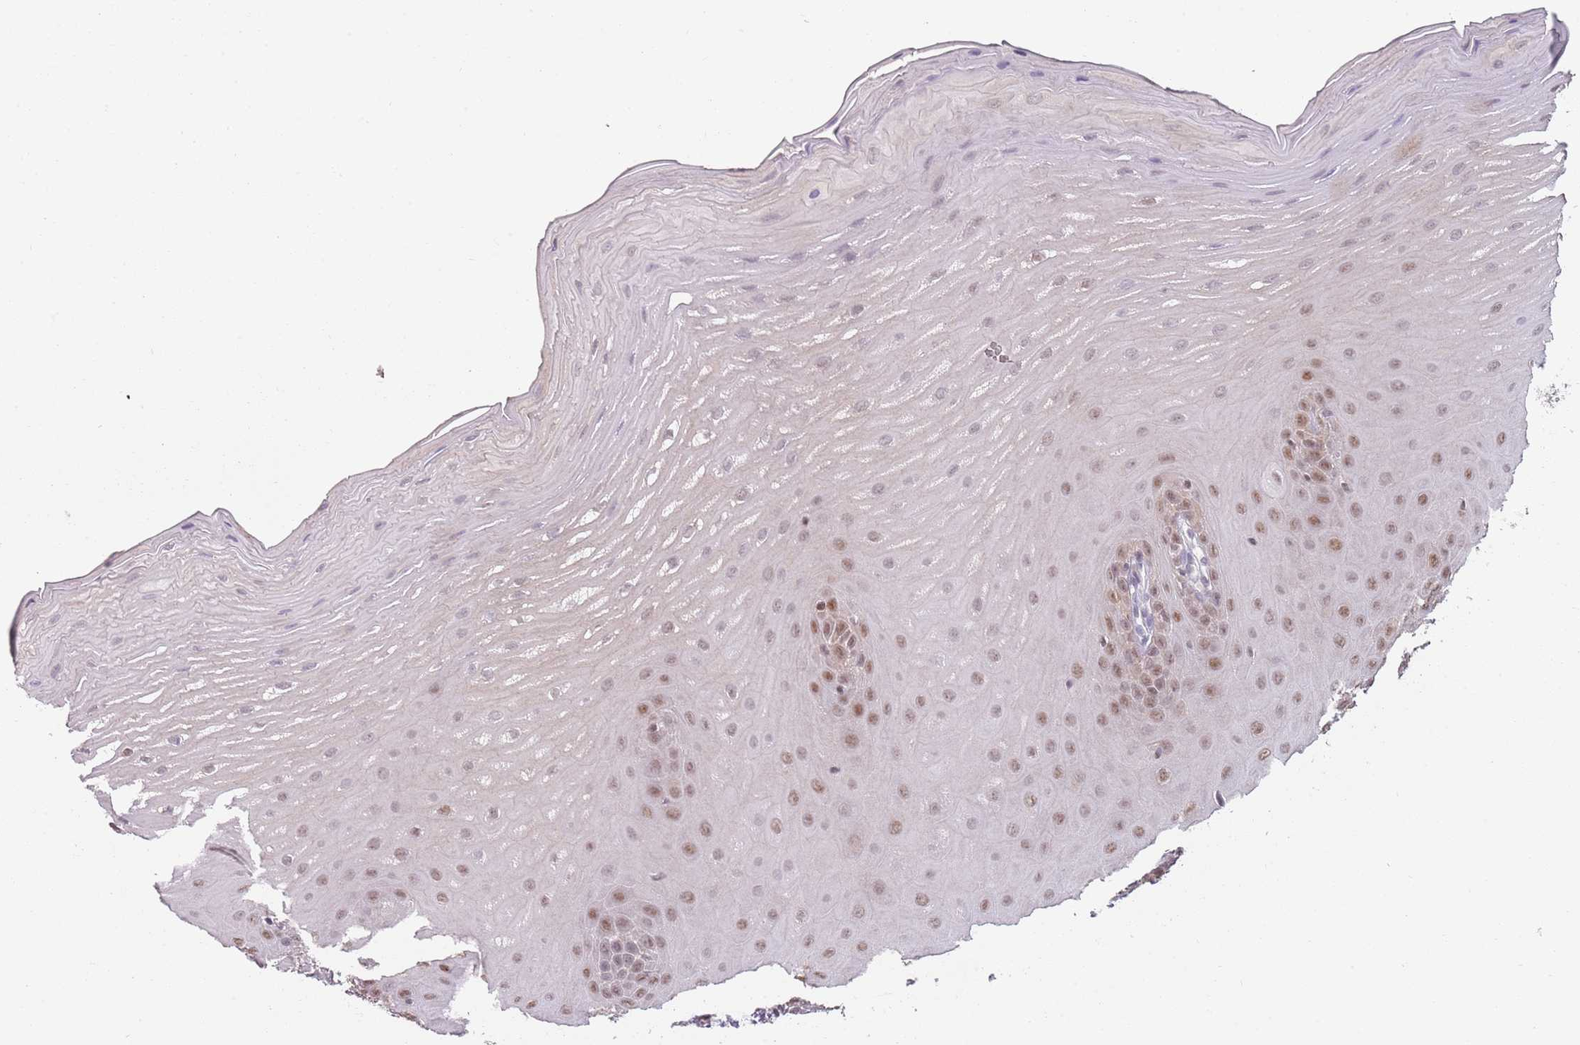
{"staining": {"intensity": "moderate", "quantity": "25%-75%", "location": "nuclear"}, "tissue": "oral mucosa", "cell_type": "Squamous epithelial cells", "image_type": "normal", "snomed": [{"axis": "morphology", "description": "Normal tissue, NOS"}, {"axis": "topography", "description": "Oral tissue"}], "caption": "This image displays immunohistochemistry staining of benign human oral mucosa, with medium moderate nuclear staining in about 25%-75% of squamous epithelial cells.", "gene": "SMARCAL1", "patient": {"sex": "female", "age": 39}}